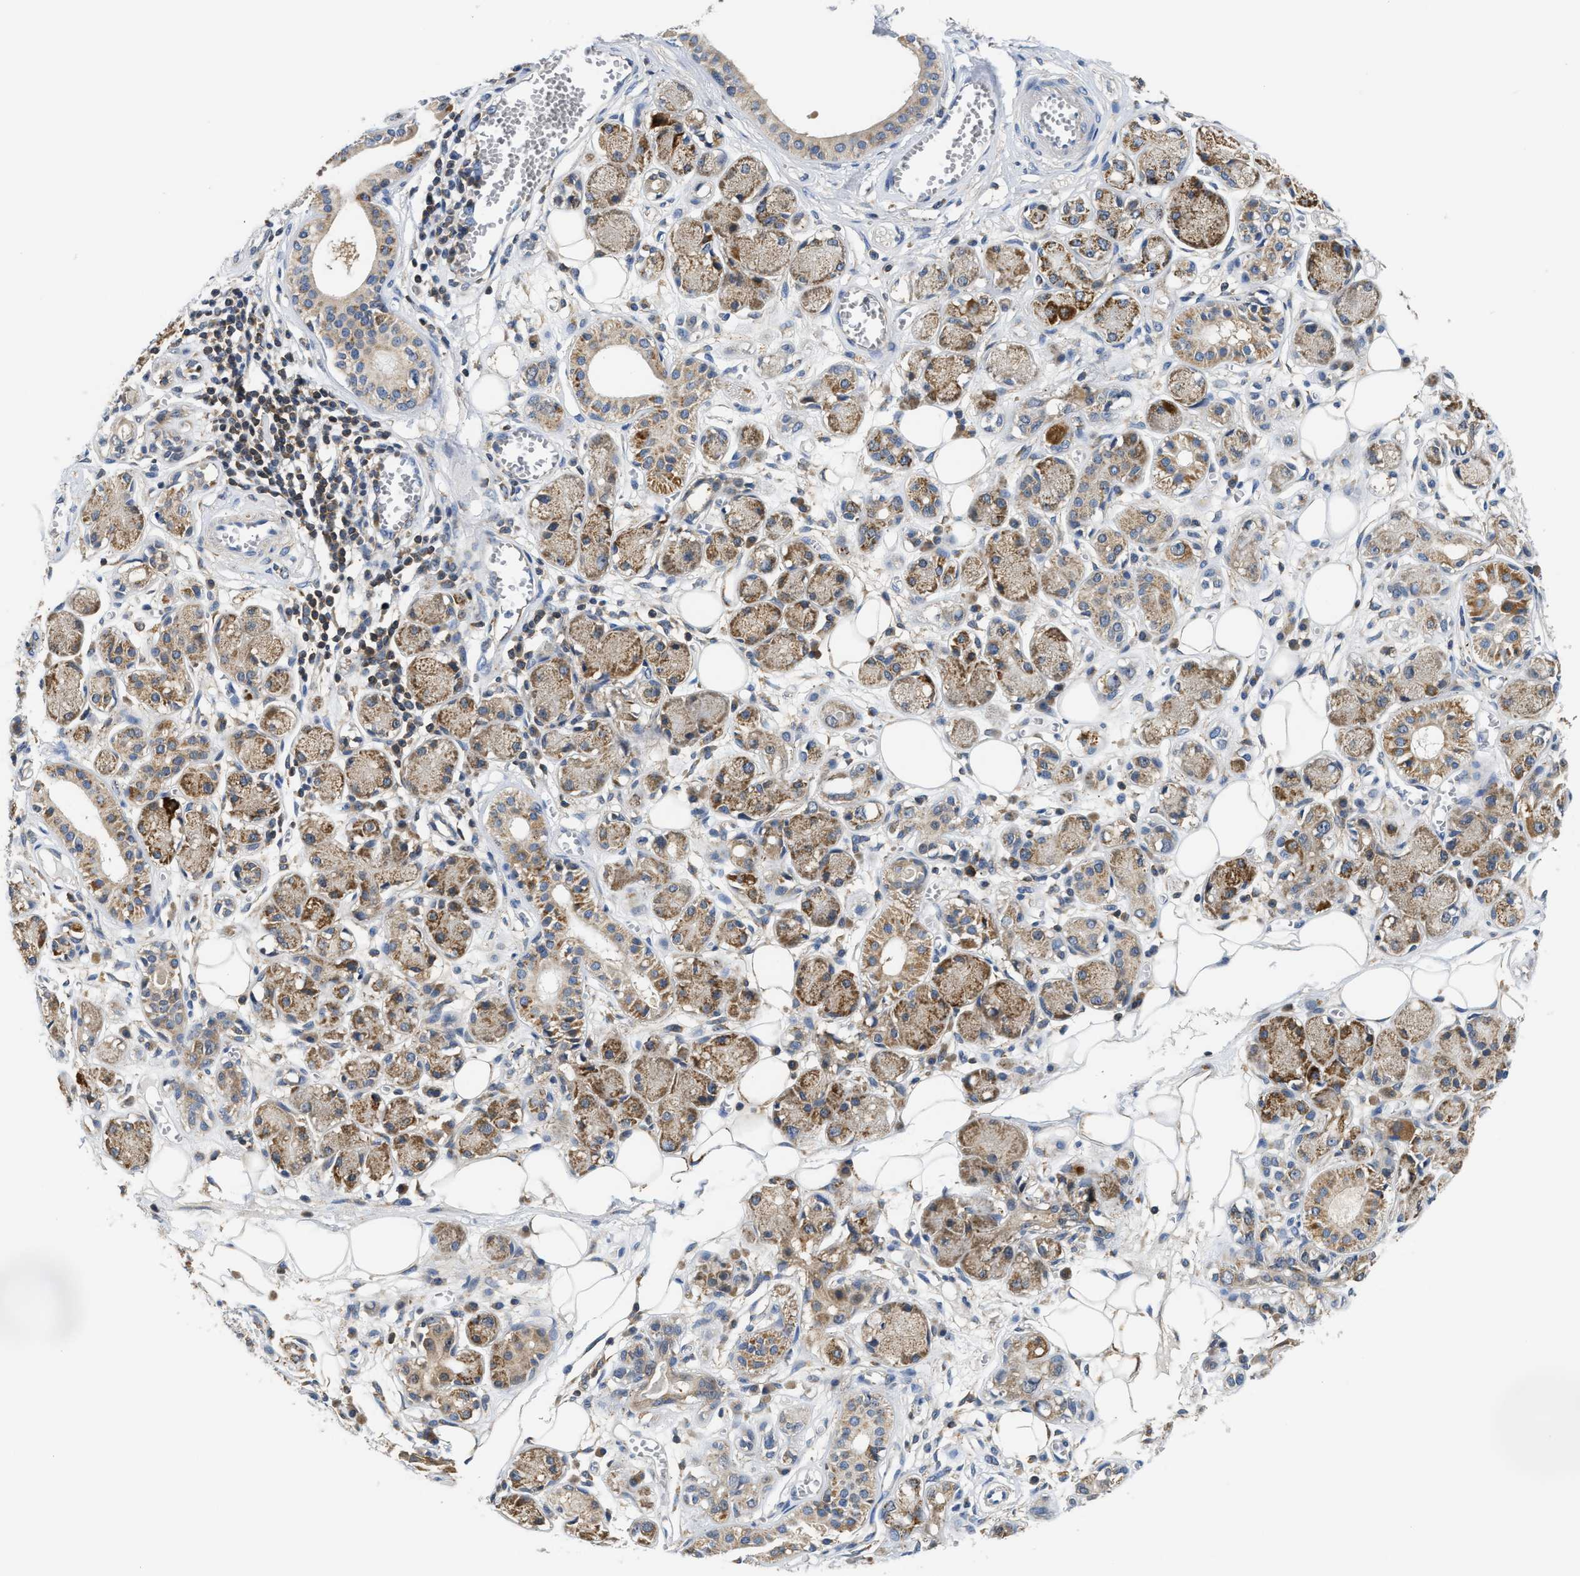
{"staining": {"intensity": "moderate", "quantity": ">75%", "location": "cytoplasmic/membranous"}, "tissue": "adipose tissue", "cell_type": "Adipocytes", "image_type": "normal", "snomed": [{"axis": "morphology", "description": "Normal tissue, NOS"}, {"axis": "morphology", "description": "Inflammation, NOS"}, {"axis": "topography", "description": "Salivary gland"}, {"axis": "topography", "description": "Peripheral nerve tissue"}], "caption": "Brown immunohistochemical staining in unremarkable adipose tissue displays moderate cytoplasmic/membranous positivity in about >75% of adipocytes. The protein is shown in brown color, while the nuclei are stained blue.", "gene": "CCM2", "patient": {"sex": "female", "age": 75}}